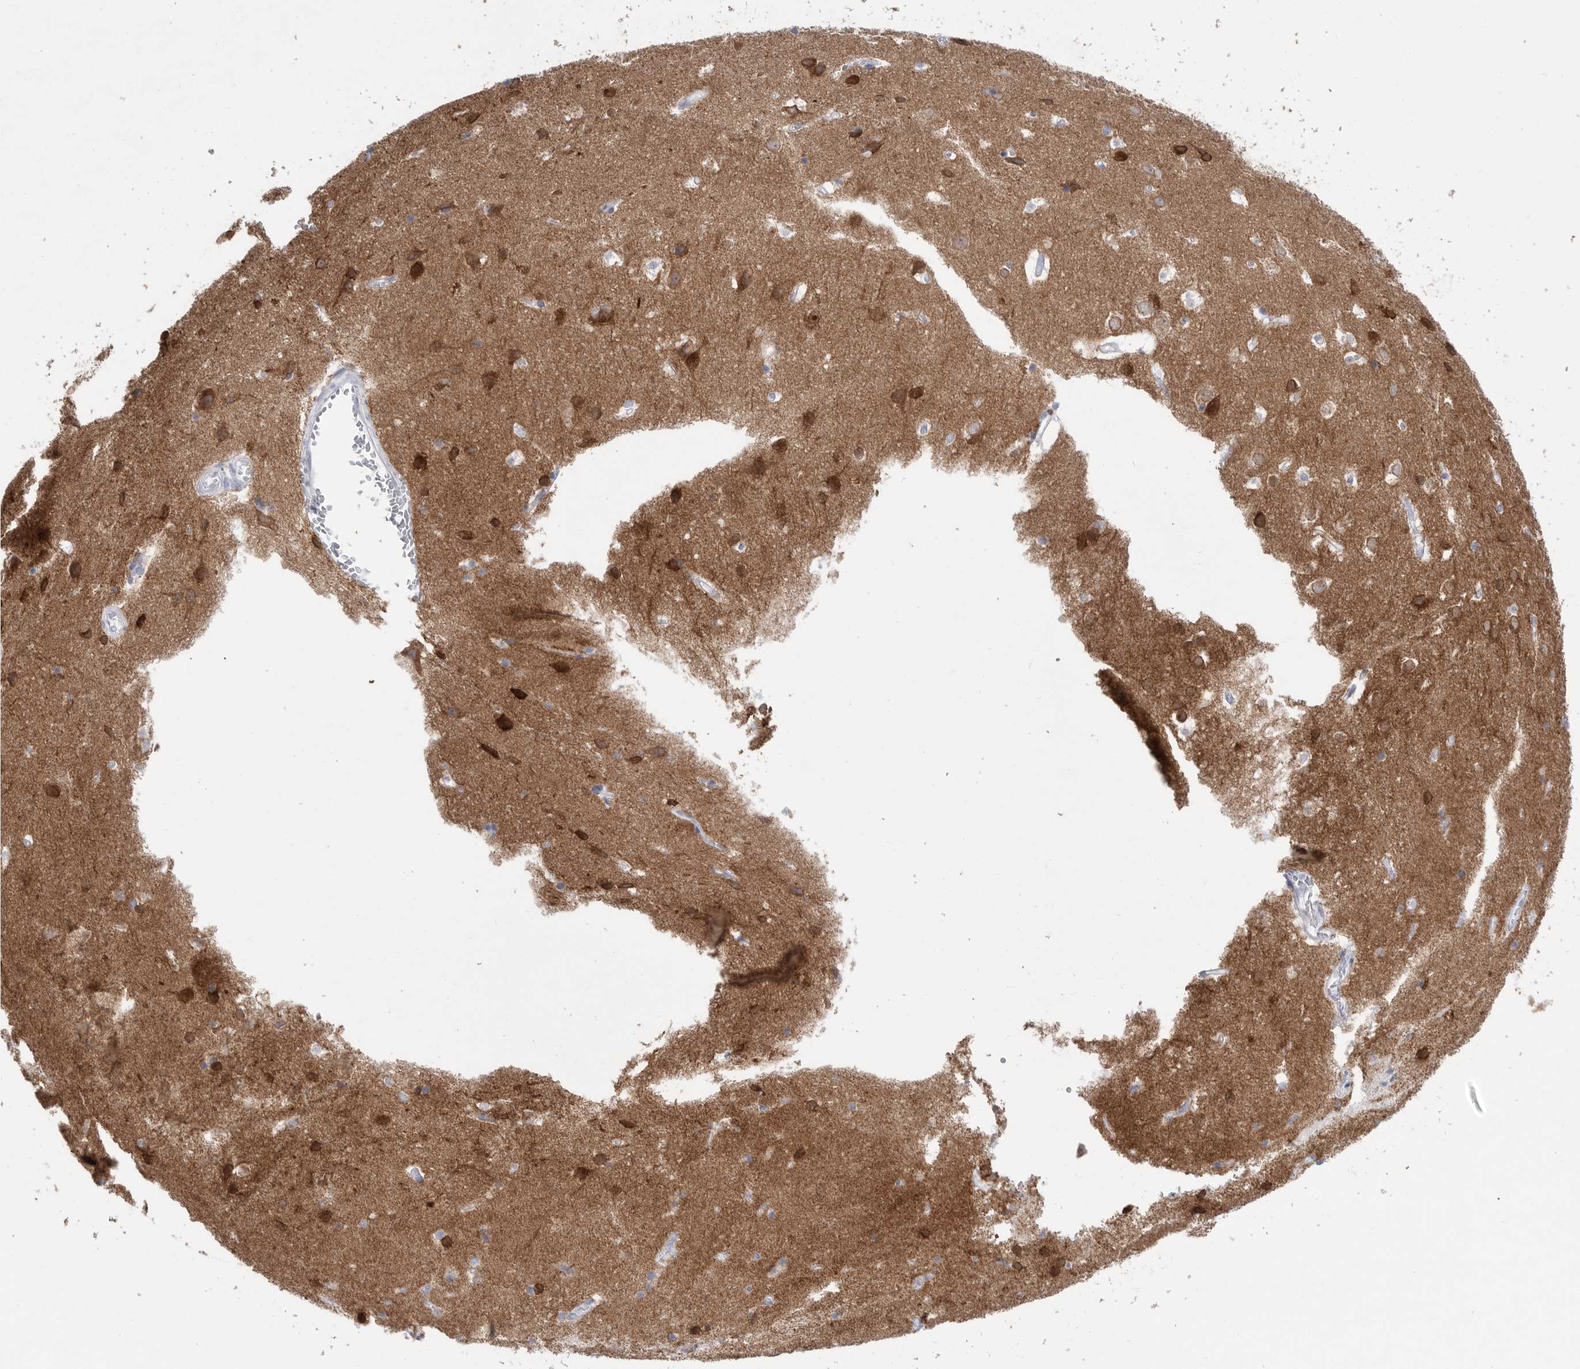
{"staining": {"intensity": "negative", "quantity": "none", "location": "none"}, "tissue": "cerebral cortex", "cell_type": "Endothelial cells", "image_type": "normal", "snomed": [{"axis": "morphology", "description": "Normal tissue, NOS"}, {"axis": "topography", "description": "Cerebral cortex"}], "caption": "Image shows no significant protein positivity in endothelial cells of normal cerebral cortex. The staining was performed using DAB to visualize the protein expression in brown, while the nuclei were stained in blue with hematoxylin (Magnification: 20x).", "gene": "CAMK2B", "patient": {"sex": "male", "age": 54}}